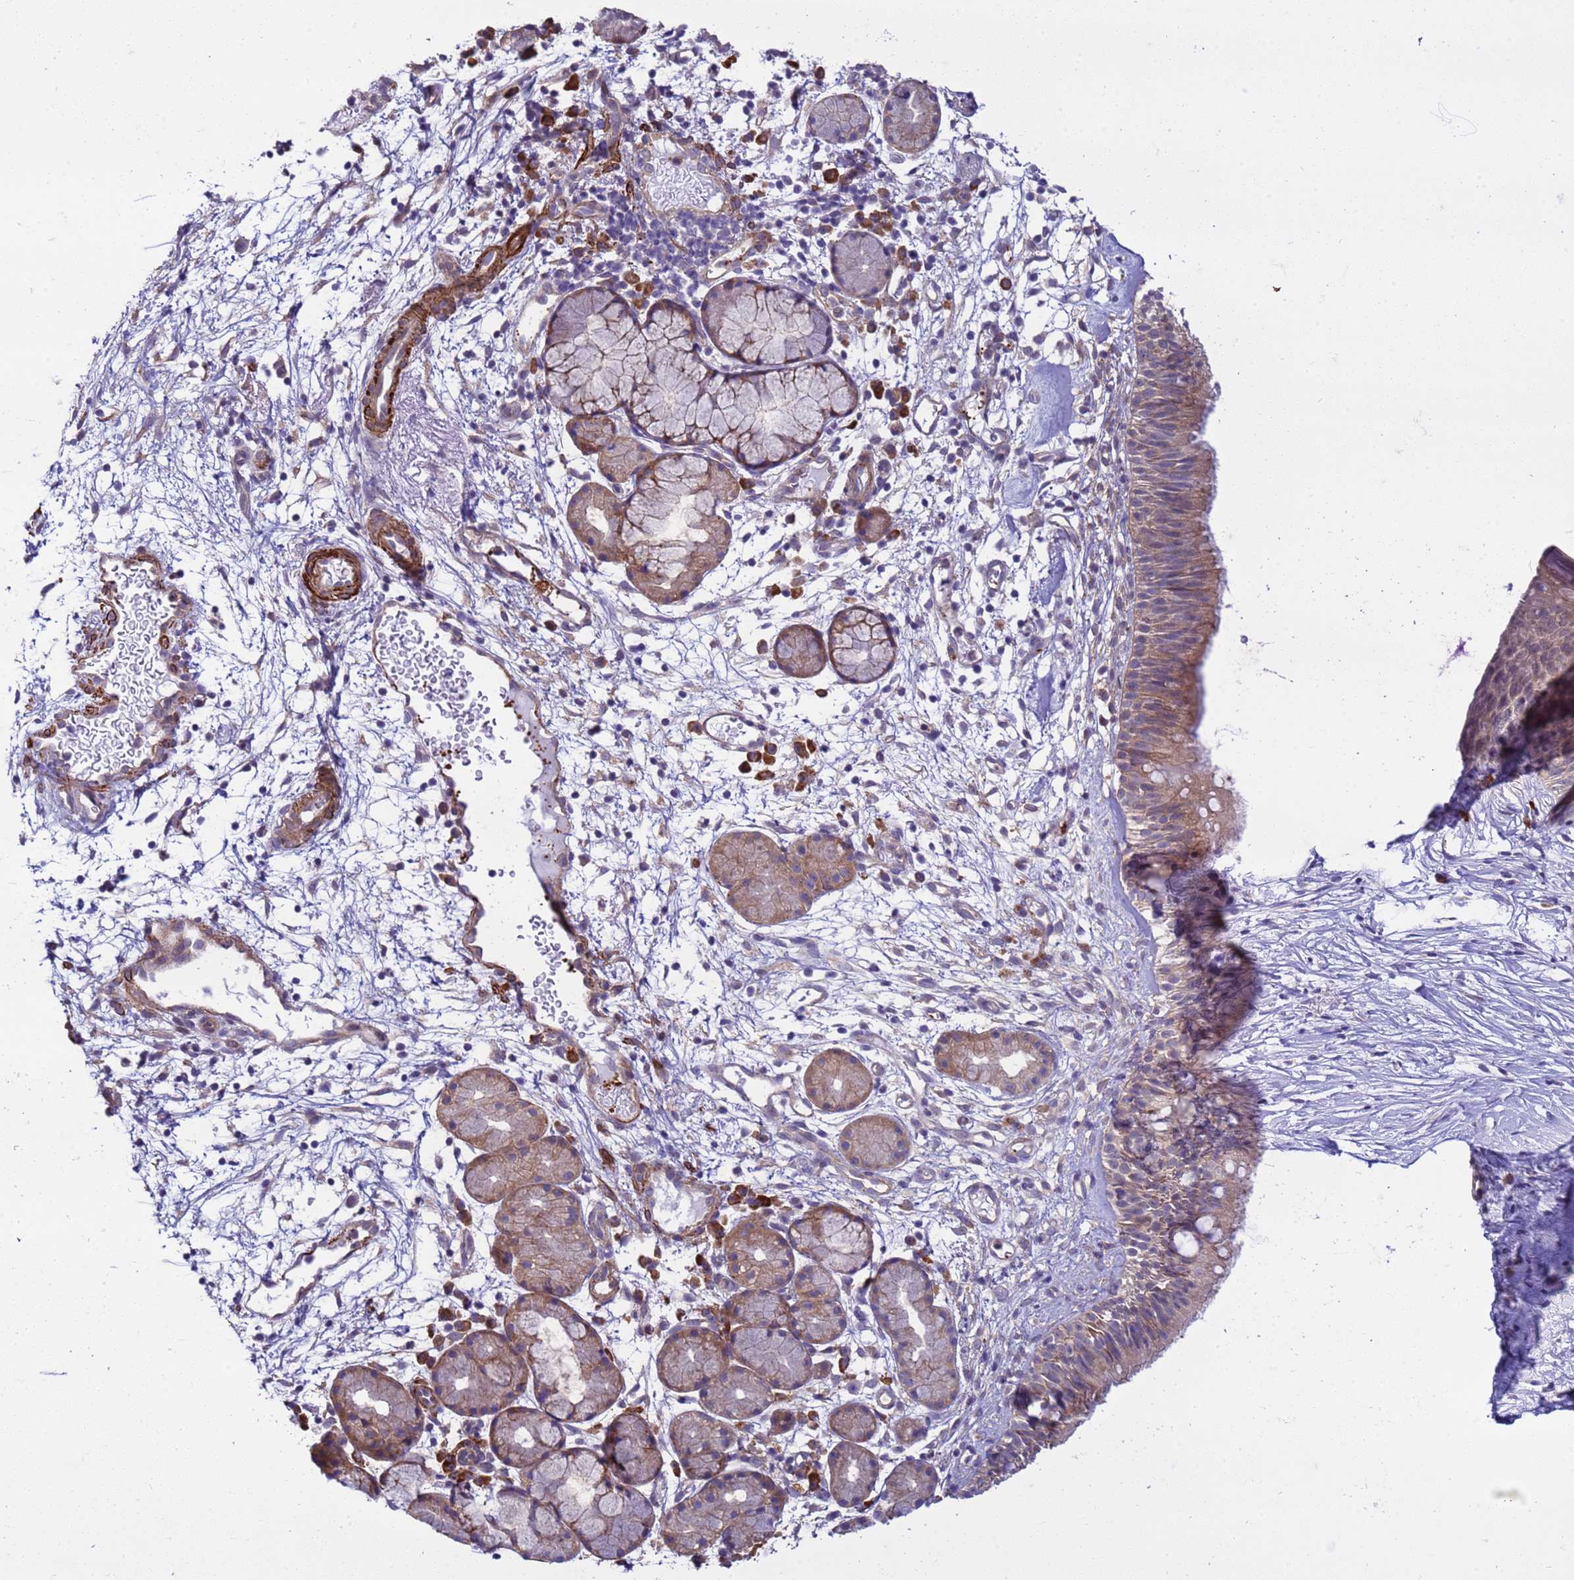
{"staining": {"intensity": "moderate", "quantity": ">75%", "location": "cytoplasmic/membranous"}, "tissue": "nasopharynx", "cell_type": "Respiratory epithelial cells", "image_type": "normal", "snomed": [{"axis": "morphology", "description": "Normal tissue, NOS"}, {"axis": "topography", "description": "Nasopharynx"}], "caption": "The histopathology image shows a brown stain indicating the presence of a protein in the cytoplasmic/membranous of respiratory epithelial cells in nasopharynx.", "gene": "GEN1", "patient": {"sex": "female", "age": 81}}